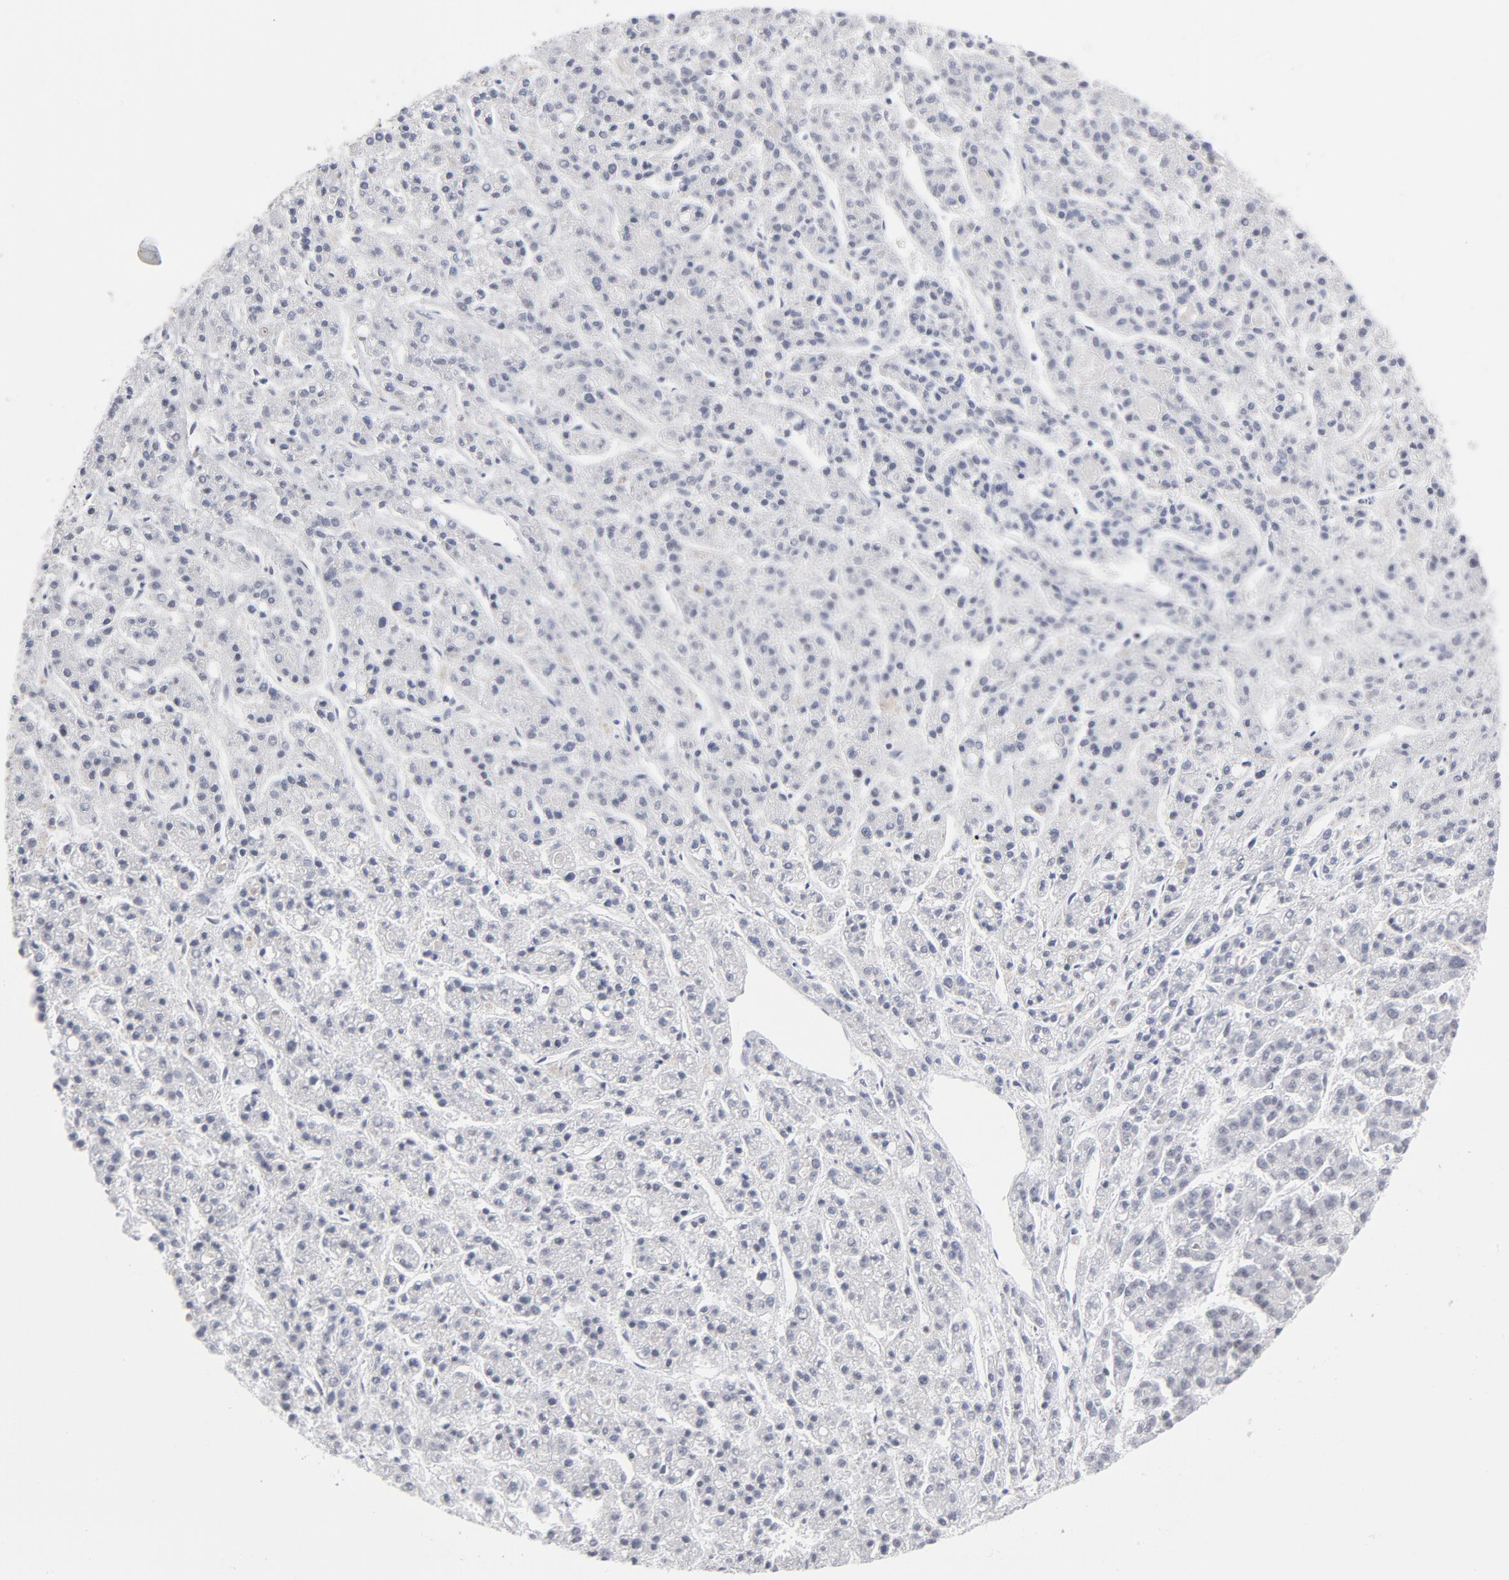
{"staining": {"intensity": "negative", "quantity": "none", "location": "none"}, "tissue": "liver cancer", "cell_type": "Tumor cells", "image_type": "cancer", "snomed": [{"axis": "morphology", "description": "Carcinoma, Hepatocellular, NOS"}, {"axis": "topography", "description": "Liver"}], "caption": "The photomicrograph reveals no staining of tumor cells in liver cancer (hepatocellular carcinoma).", "gene": "CTCF", "patient": {"sex": "male", "age": 70}}